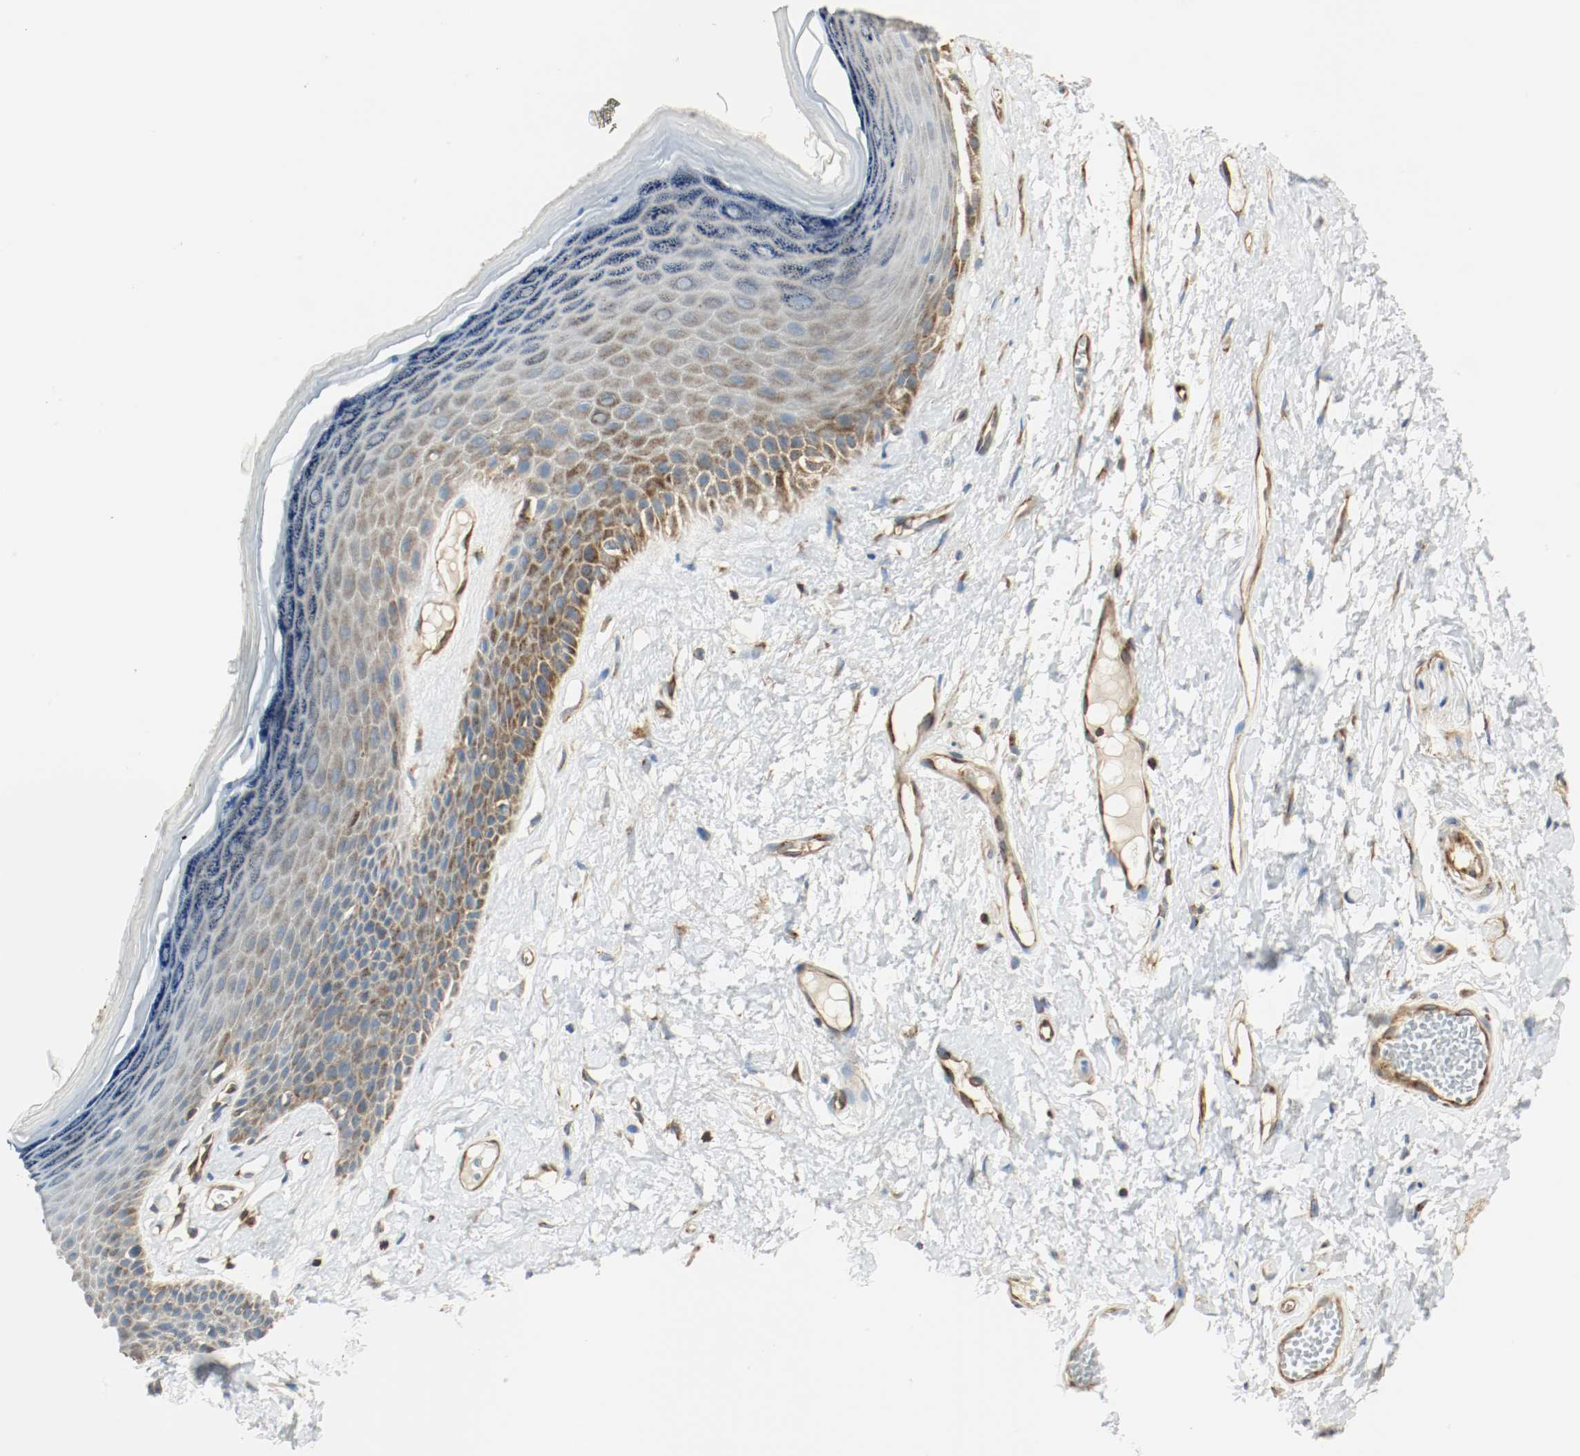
{"staining": {"intensity": "strong", "quantity": ">75%", "location": "cytoplasmic/membranous"}, "tissue": "skin", "cell_type": "Epidermal cells", "image_type": "normal", "snomed": [{"axis": "morphology", "description": "Normal tissue, NOS"}, {"axis": "morphology", "description": "Inflammation, NOS"}, {"axis": "topography", "description": "Vulva"}], "caption": "Epidermal cells display high levels of strong cytoplasmic/membranous staining in approximately >75% of cells in unremarkable skin. (Stains: DAB in brown, nuclei in blue, Microscopy: brightfield microscopy at high magnification).", "gene": "PLCG1", "patient": {"sex": "female", "age": 84}}